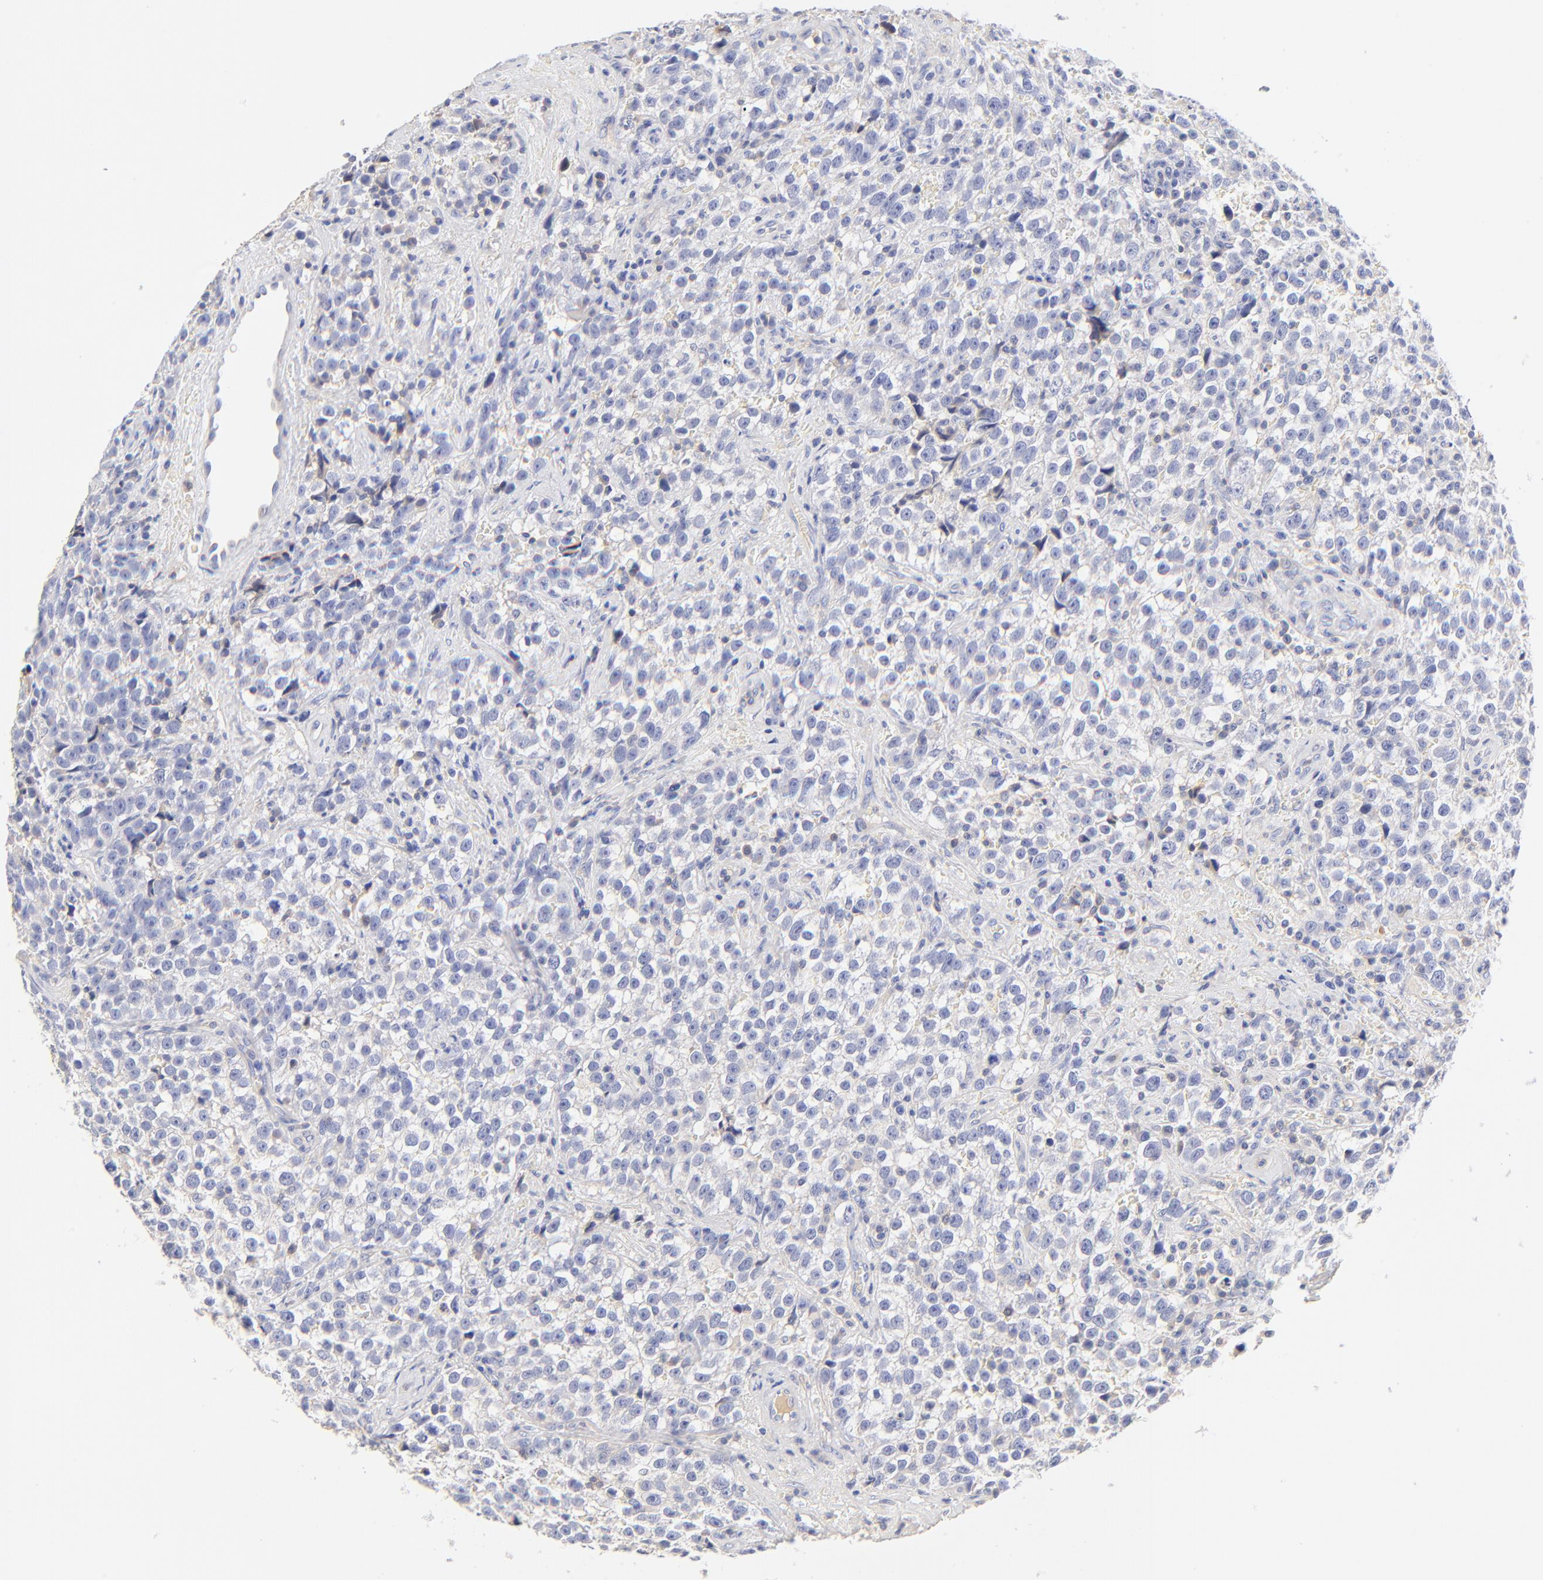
{"staining": {"intensity": "negative", "quantity": "none", "location": "none"}, "tissue": "testis cancer", "cell_type": "Tumor cells", "image_type": "cancer", "snomed": [{"axis": "morphology", "description": "Seminoma, NOS"}, {"axis": "topography", "description": "Testis"}], "caption": "There is no significant expression in tumor cells of seminoma (testis). Nuclei are stained in blue.", "gene": "MDGA2", "patient": {"sex": "male", "age": 38}}